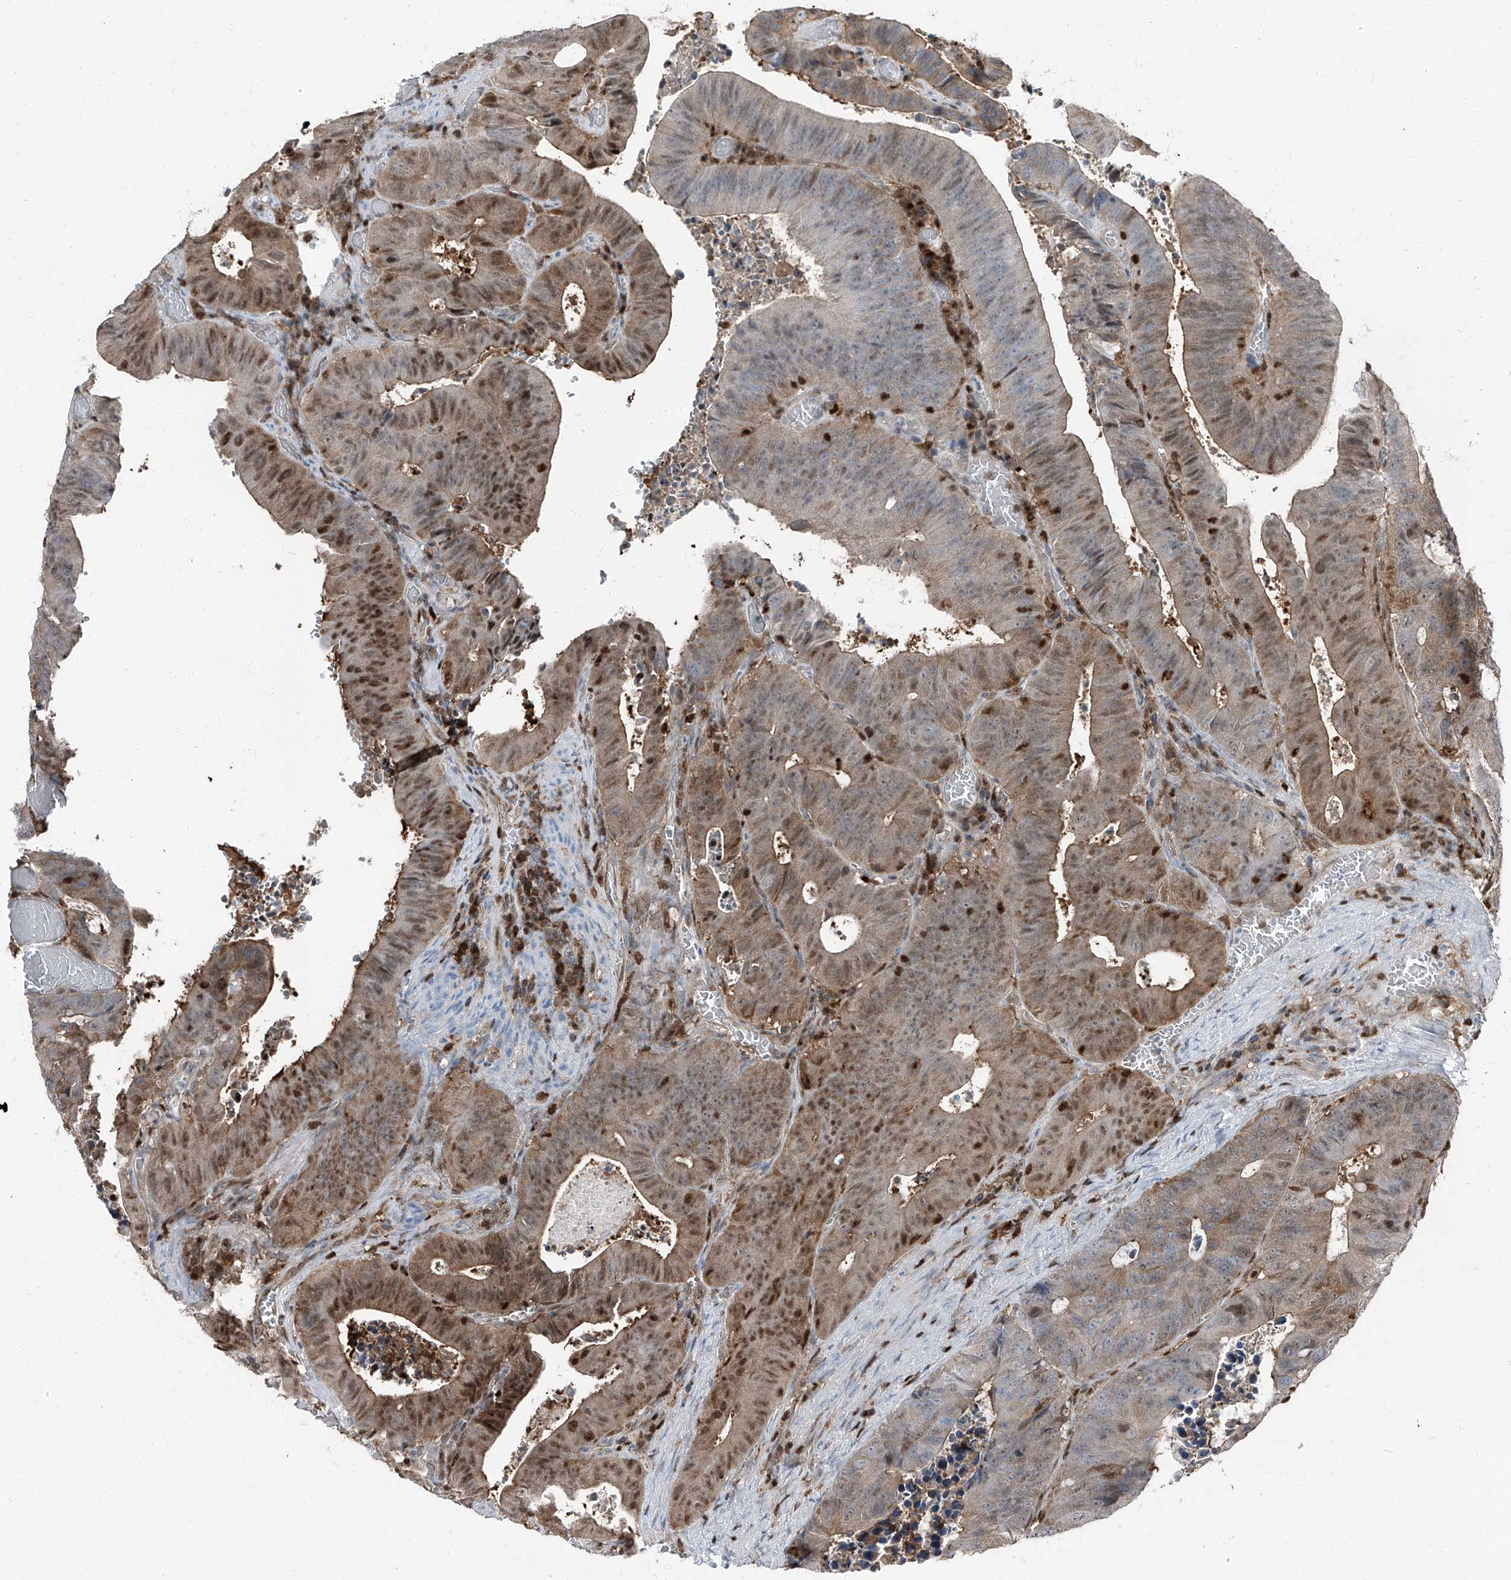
{"staining": {"intensity": "moderate", "quantity": ">75%", "location": "cytoplasmic/membranous,nuclear"}, "tissue": "colorectal cancer", "cell_type": "Tumor cells", "image_type": "cancer", "snomed": [{"axis": "morphology", "description": "Adenocarcinoma, NOS"}, {"axis": "topography", "description": "Colon"}], "caption": "Protein analysis of colorectal adenocarcinoma tissue displays moderate cytoplasmic/membranous and nuclear expression in approximately >75% of tumor cells.", "gene": "PSMB10", "patient": {"sex": "male", "age": 87}}